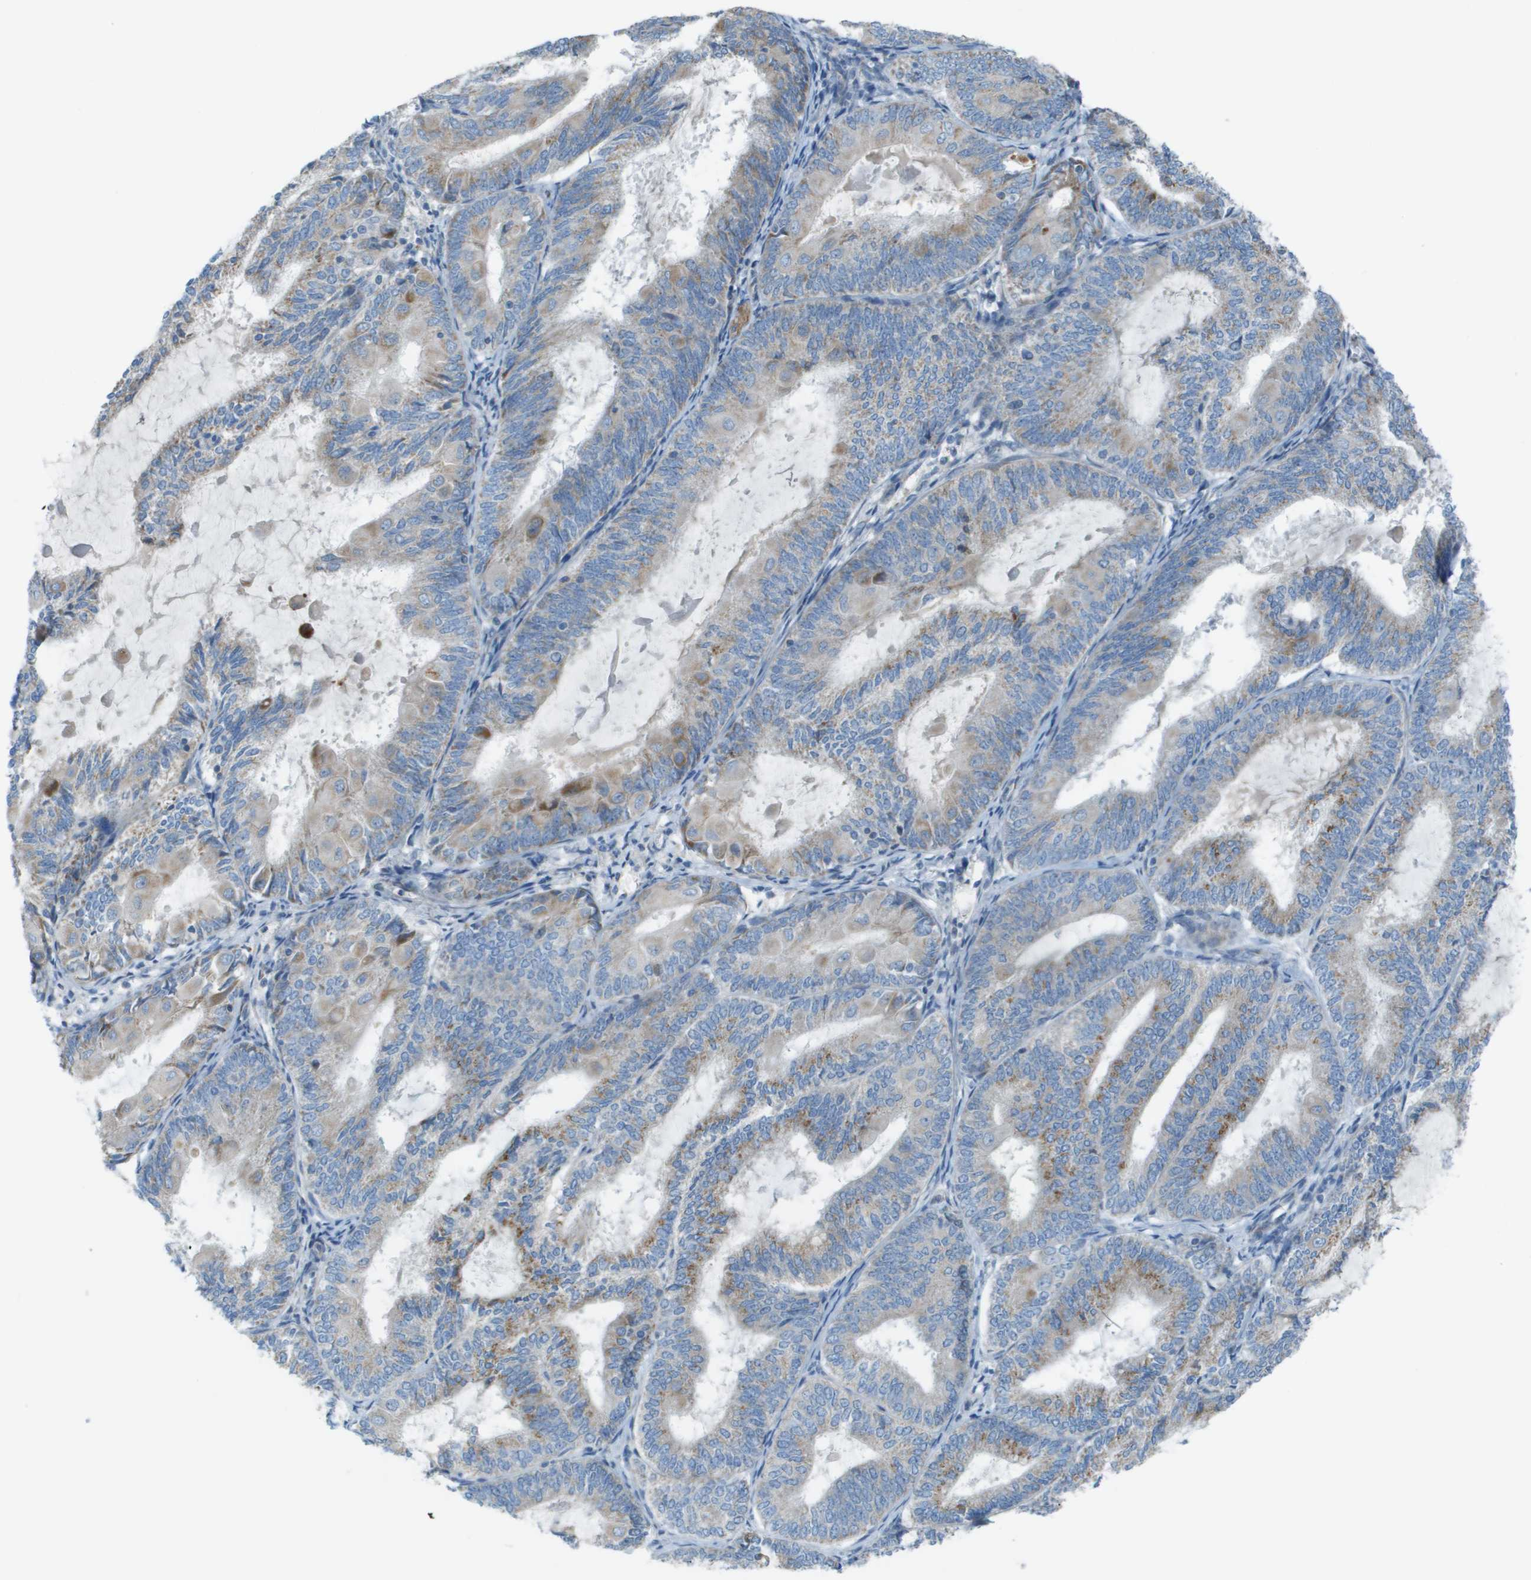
{"staining": {"intensity": "weak", "quantity": "<25%", "location": "cytoplasmic/membranous"}, "tissue": "endometrial cancer", "cell_type": "Tumor cells", "image_type": "cancer", "snomed": [{"axis": "morphology", "description": "Adenocarcinoma, NOS"}, {"axis": "topography", "description": "Endometrium"}], "caption": "Immunohistochemical staining of endometrial cancer (adenocarcinoma) shows no significant staining in tumor cells.", "gene": "GALNT6", "patient": {"sex": "female", "age": 81}}